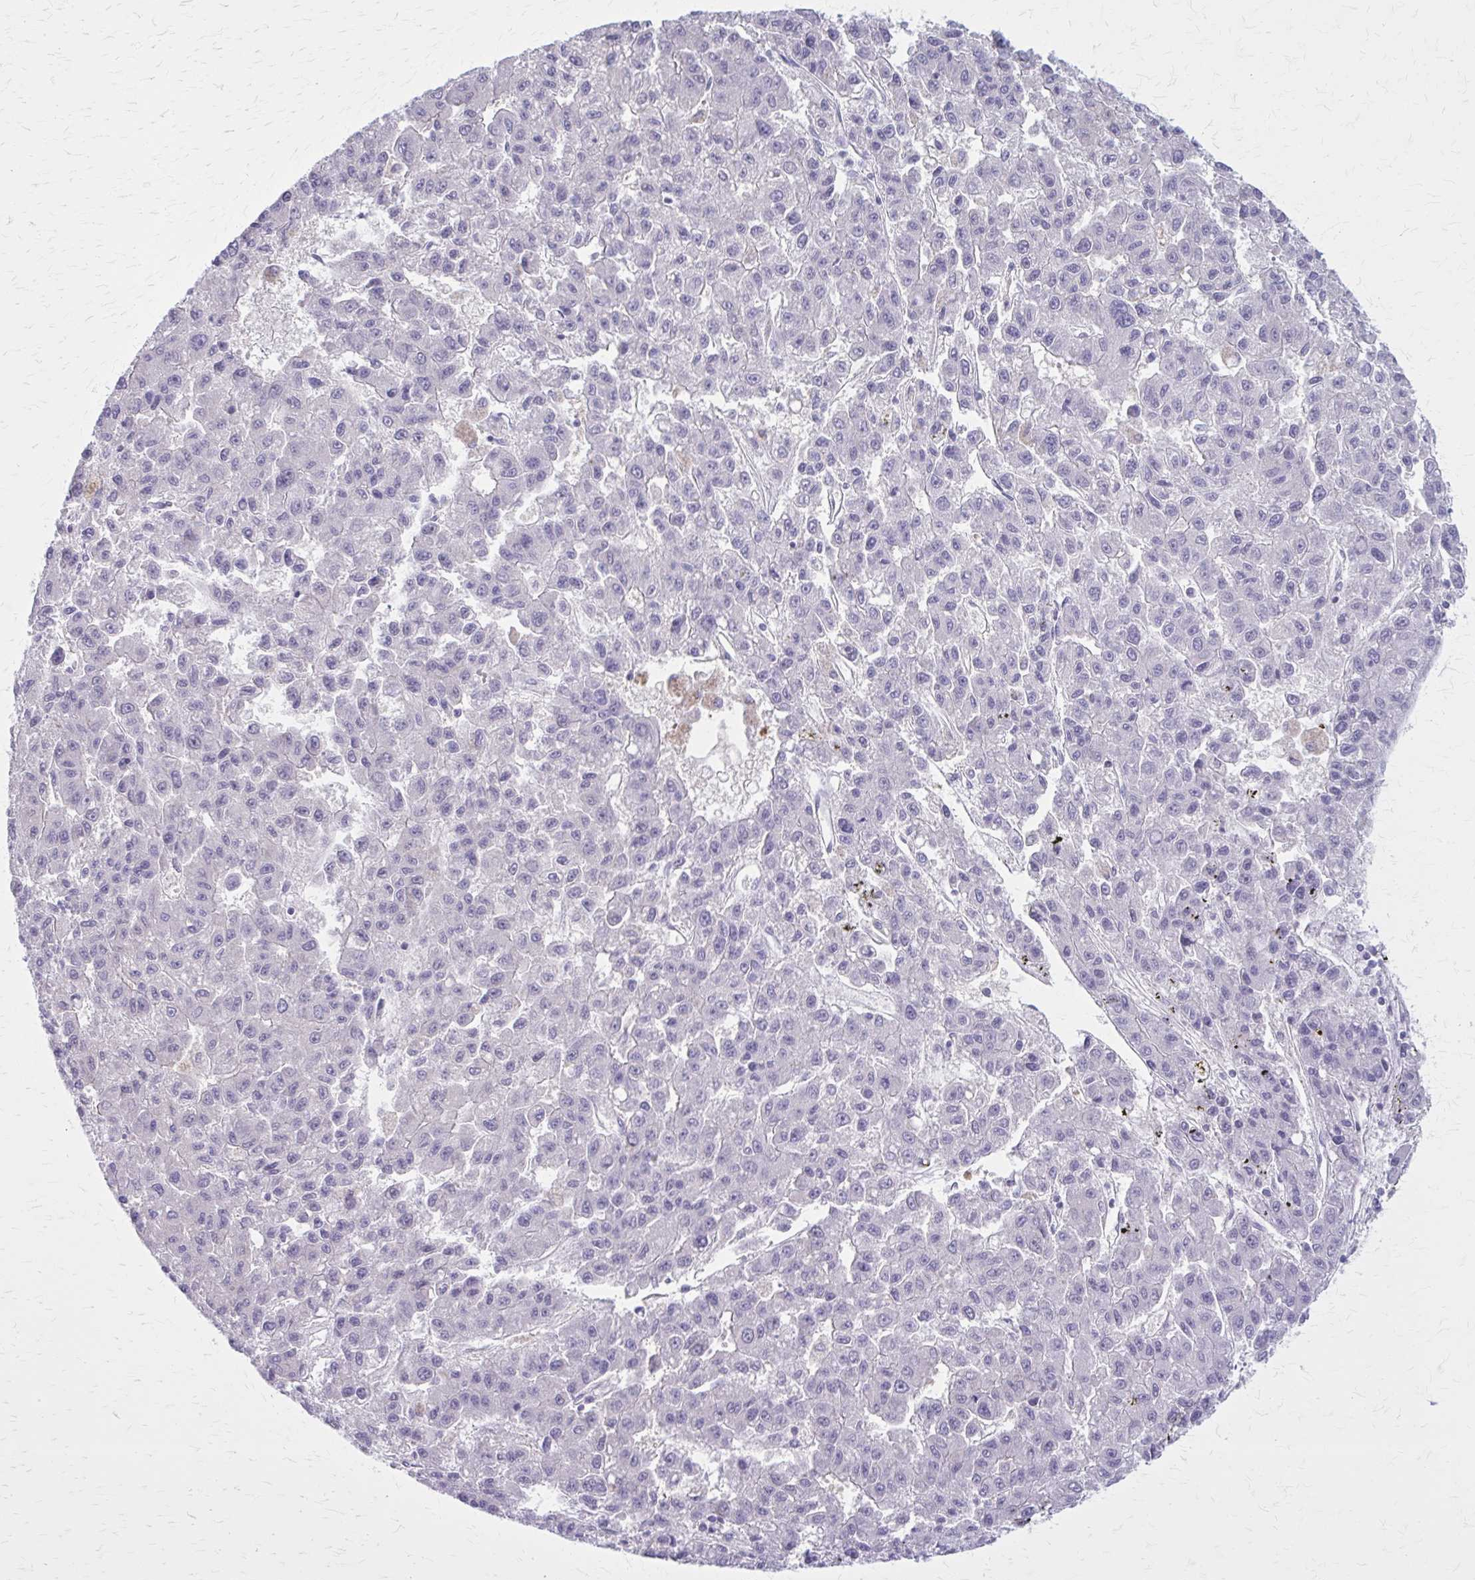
{"staining": {"intensity": "negative", "quantity": "none", "location": "none"}, "tissue": "liver cancer", "cell_type": "Tumor cells", "image_type": "cancer", "snomed": [{"axis": "morphology", "description": "Carcinoma, Hepatocellular, NOS"}, {"axis": "topography", "description": "Liver"}], "caption": "An immunohistochemistry (IHC) histopathology image of liver cancer is shown. There is no staining in tumor cells of liver cancer.", "gene": "PITPNM1", "patient": {"sex": "male", "age": 70}}